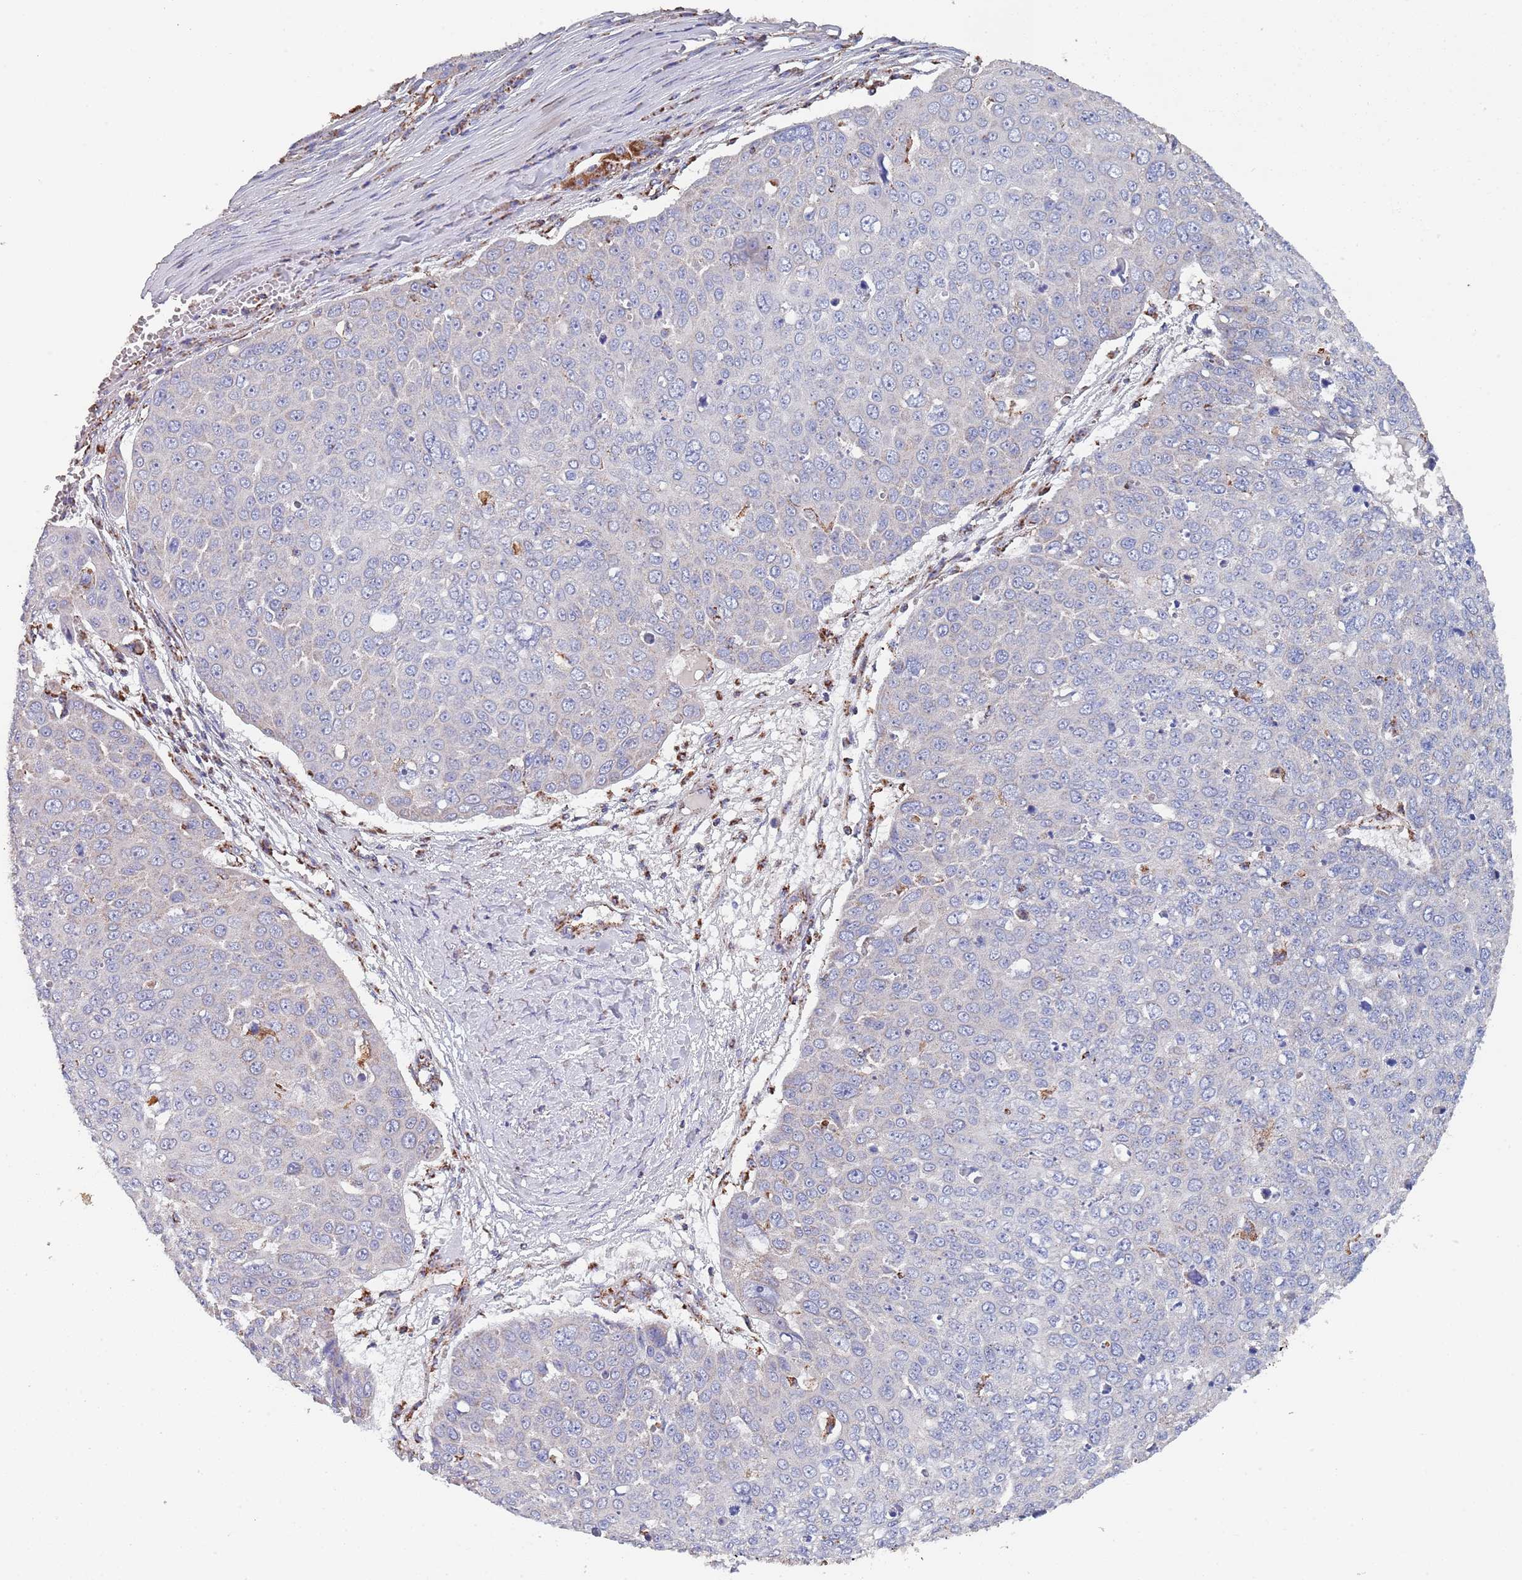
{"staining": {"intensity": "negative", "quantity": "none", "location": "none"}, "tissue": "skin cancer", "cell_type": "Tumor cells", "image_type": "cancer", "snomed": [{"axis": "morphology", "description": "Squamous cell carcinoma, NOS"}, {"axis": "topography", "description": "Skin"}], "caption": "Tumor cells show no significant protein staining in skin cancer (squamous cell carcinoma).", "gene": "PGP", "patient": {"sex": "male", "age": 71}}